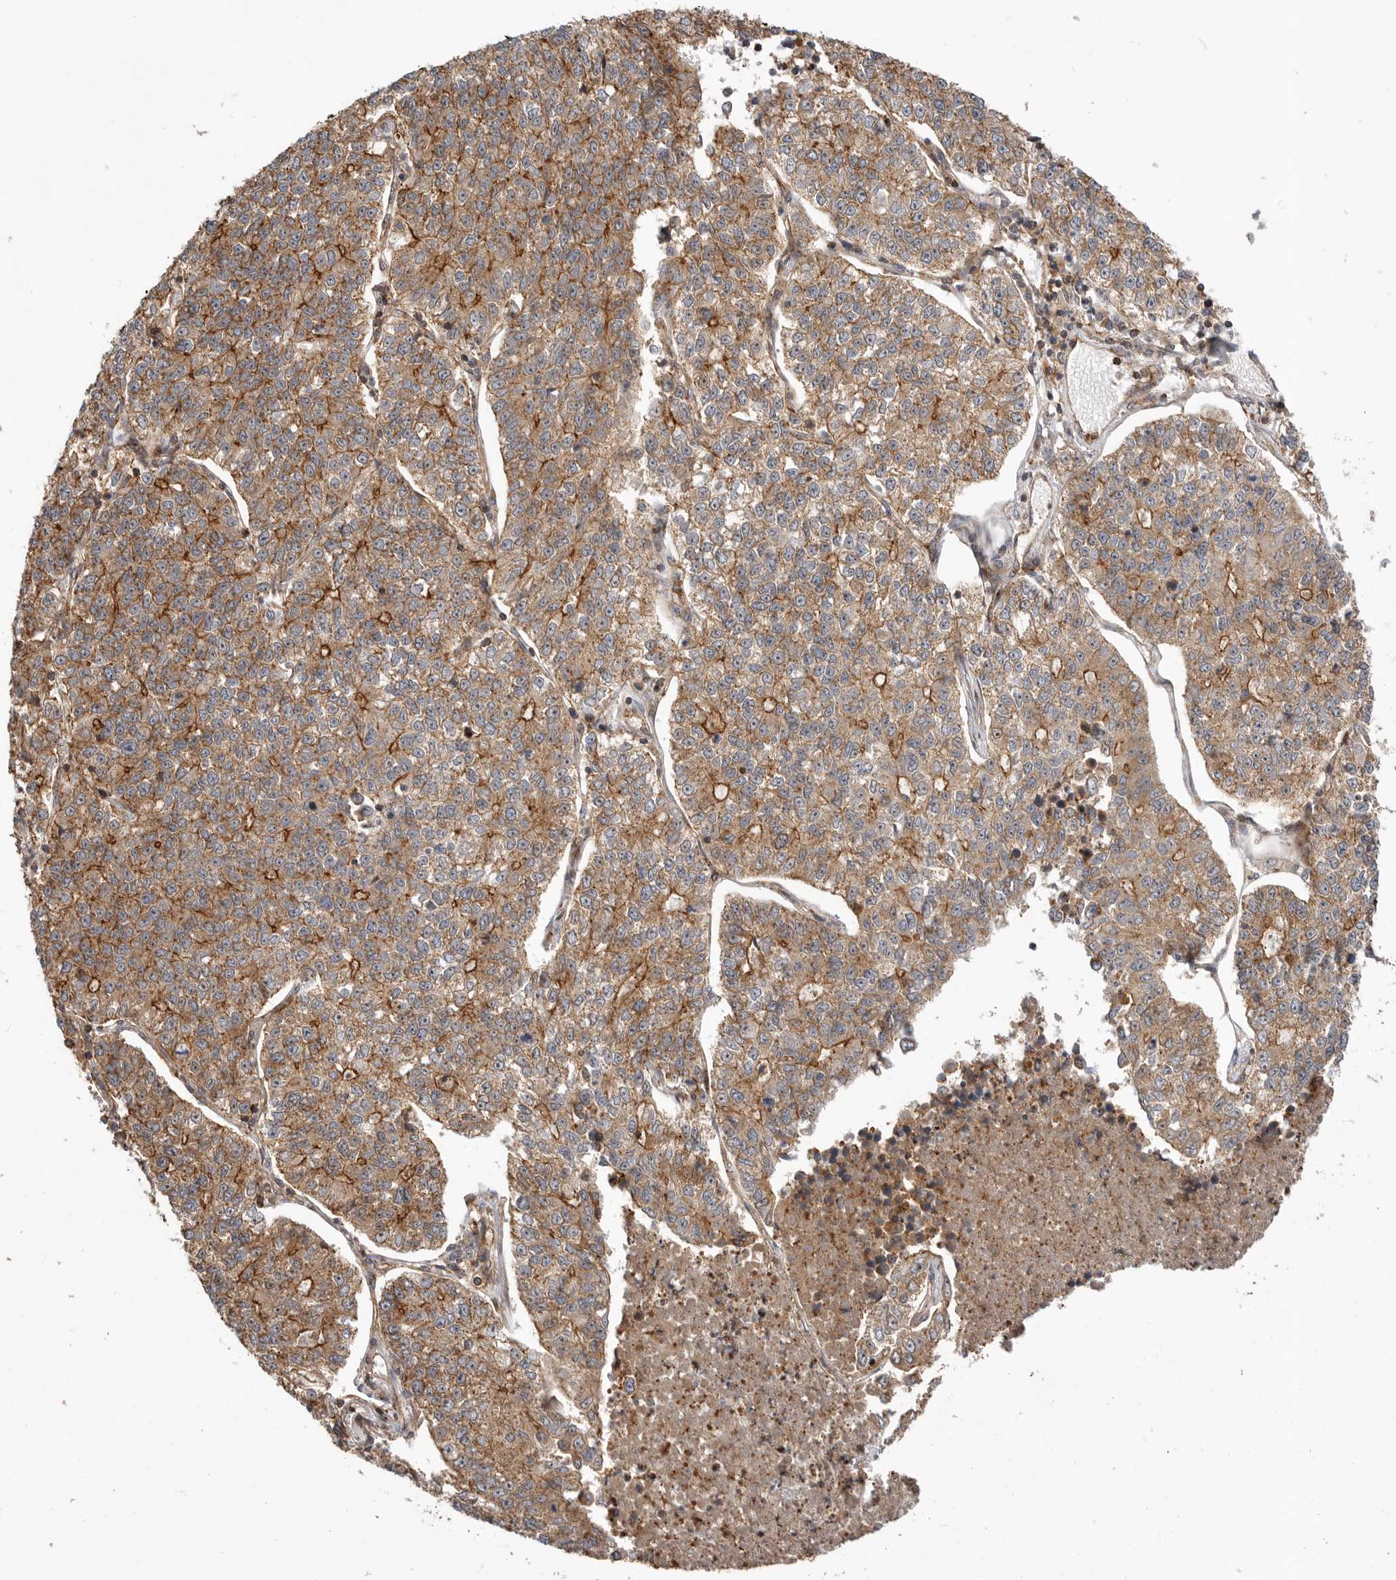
{"staining": {"intensity": "moderate", "quantity": ">75%", "location": "cytoplasmic/membranous"}, "tissue": "lung cancer", "cell_type": "Tumor cells", "image_type": "cancer", "snomed": [{"axis": "morphology", "description": "Adenocarcinoma, NOS"}, {"axis": "topography", "description": "Lung"}], "caption": "A high-resolution histopathology image shows immunohistochemistry (IHC) staining of adenocarcinoma (lung), which shows moderate cytoplasmic/membranous positivity in about >75% of tumor cells. (DAB (3,3'-diaminobenzidine) IHC with brightfield microscopy, high magnification).", "gene": "GPATCH2", "patient": {"sex": "male", "age": 49}}